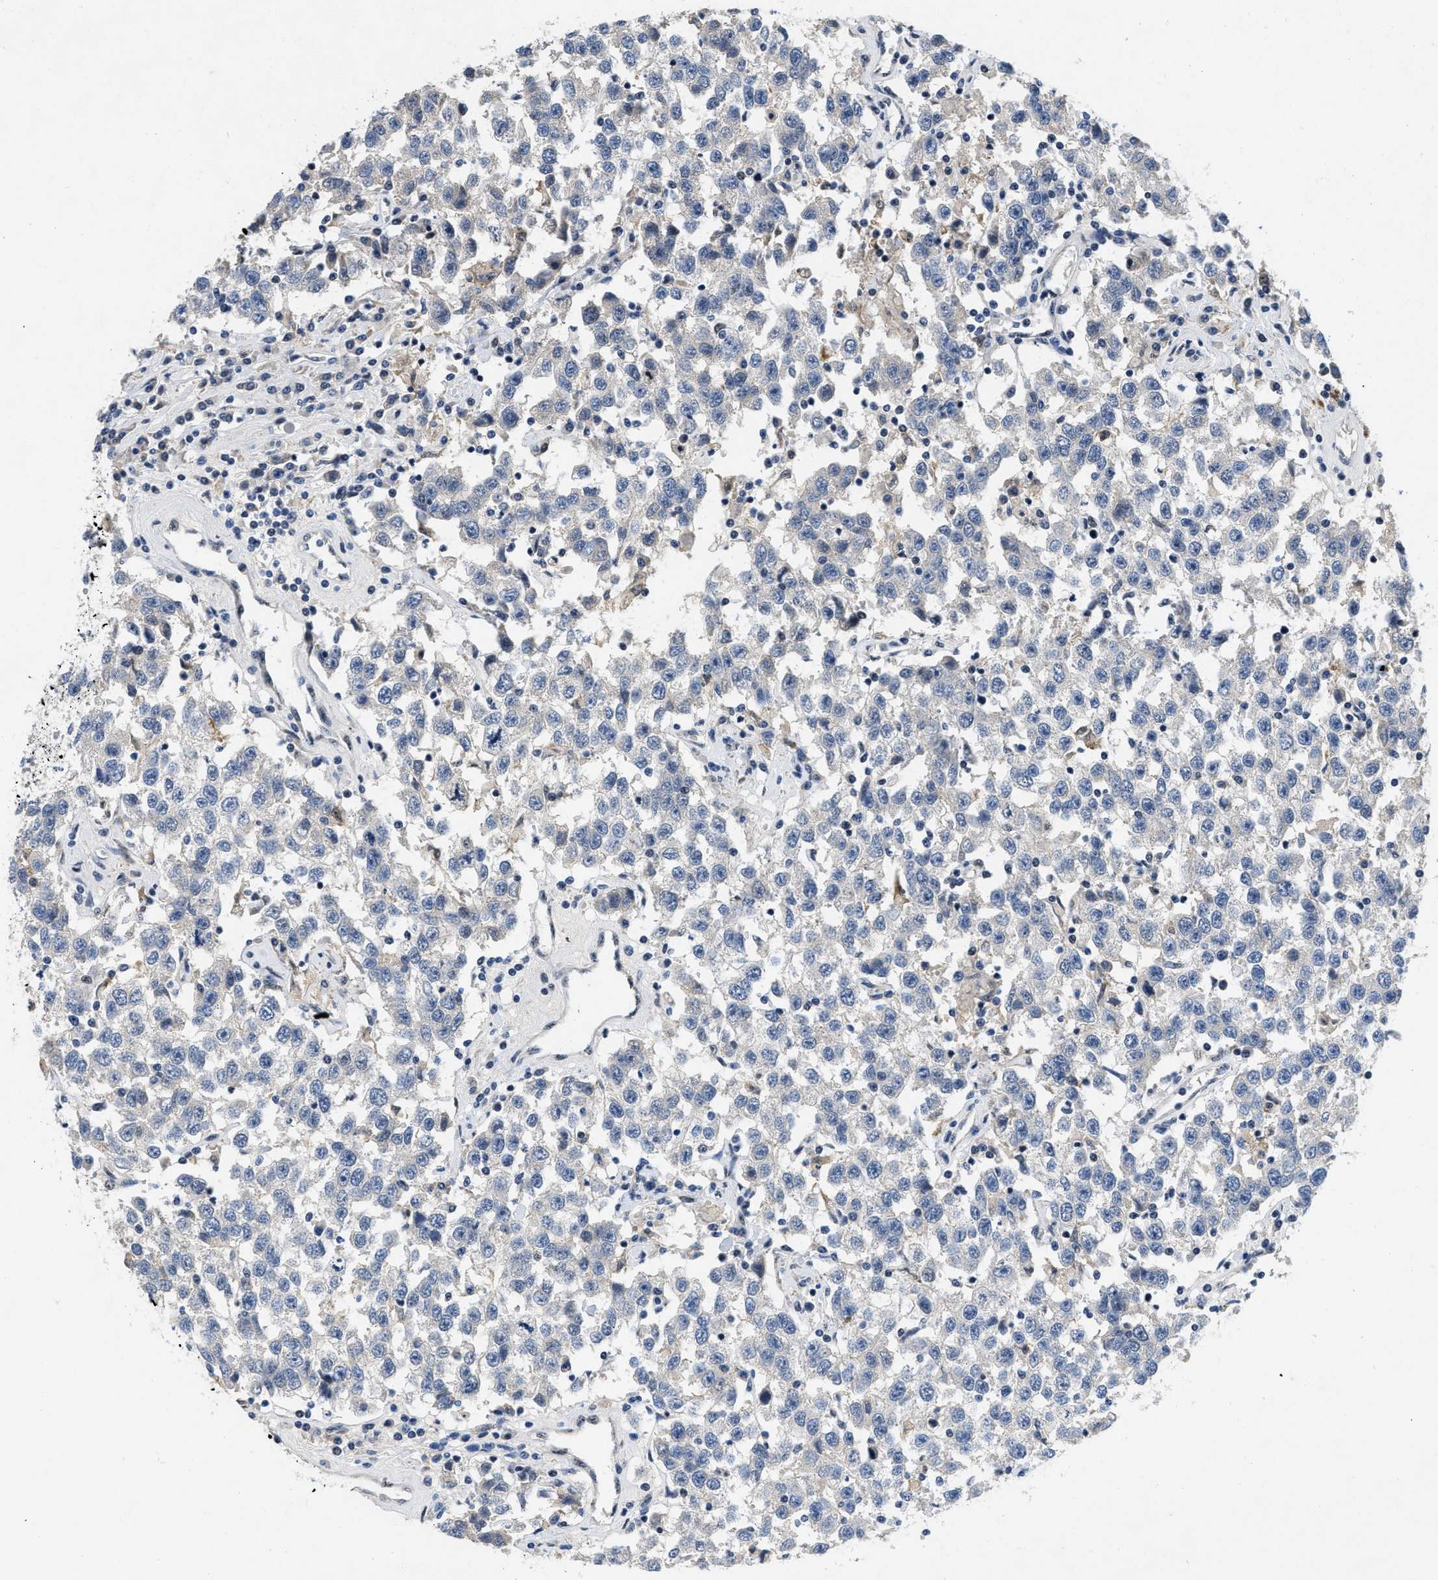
{"staining": {"intensity": "negative", "quantity": "none", "location": "none"}, "tissue": "testis cancer", "cell_type": "Tumor cells", "image_type": "cancer", "snomed": [{"axis": "morphology", "description": "Seminoma, NOS"}, {"axis": "topography", "description": "Testis"}], "caption": "Immunohistochemistry of human testis cancer reveals no positivity in tumor cells.", "gene": "VIP", "patient": {"sex": "male", "age": 41}}